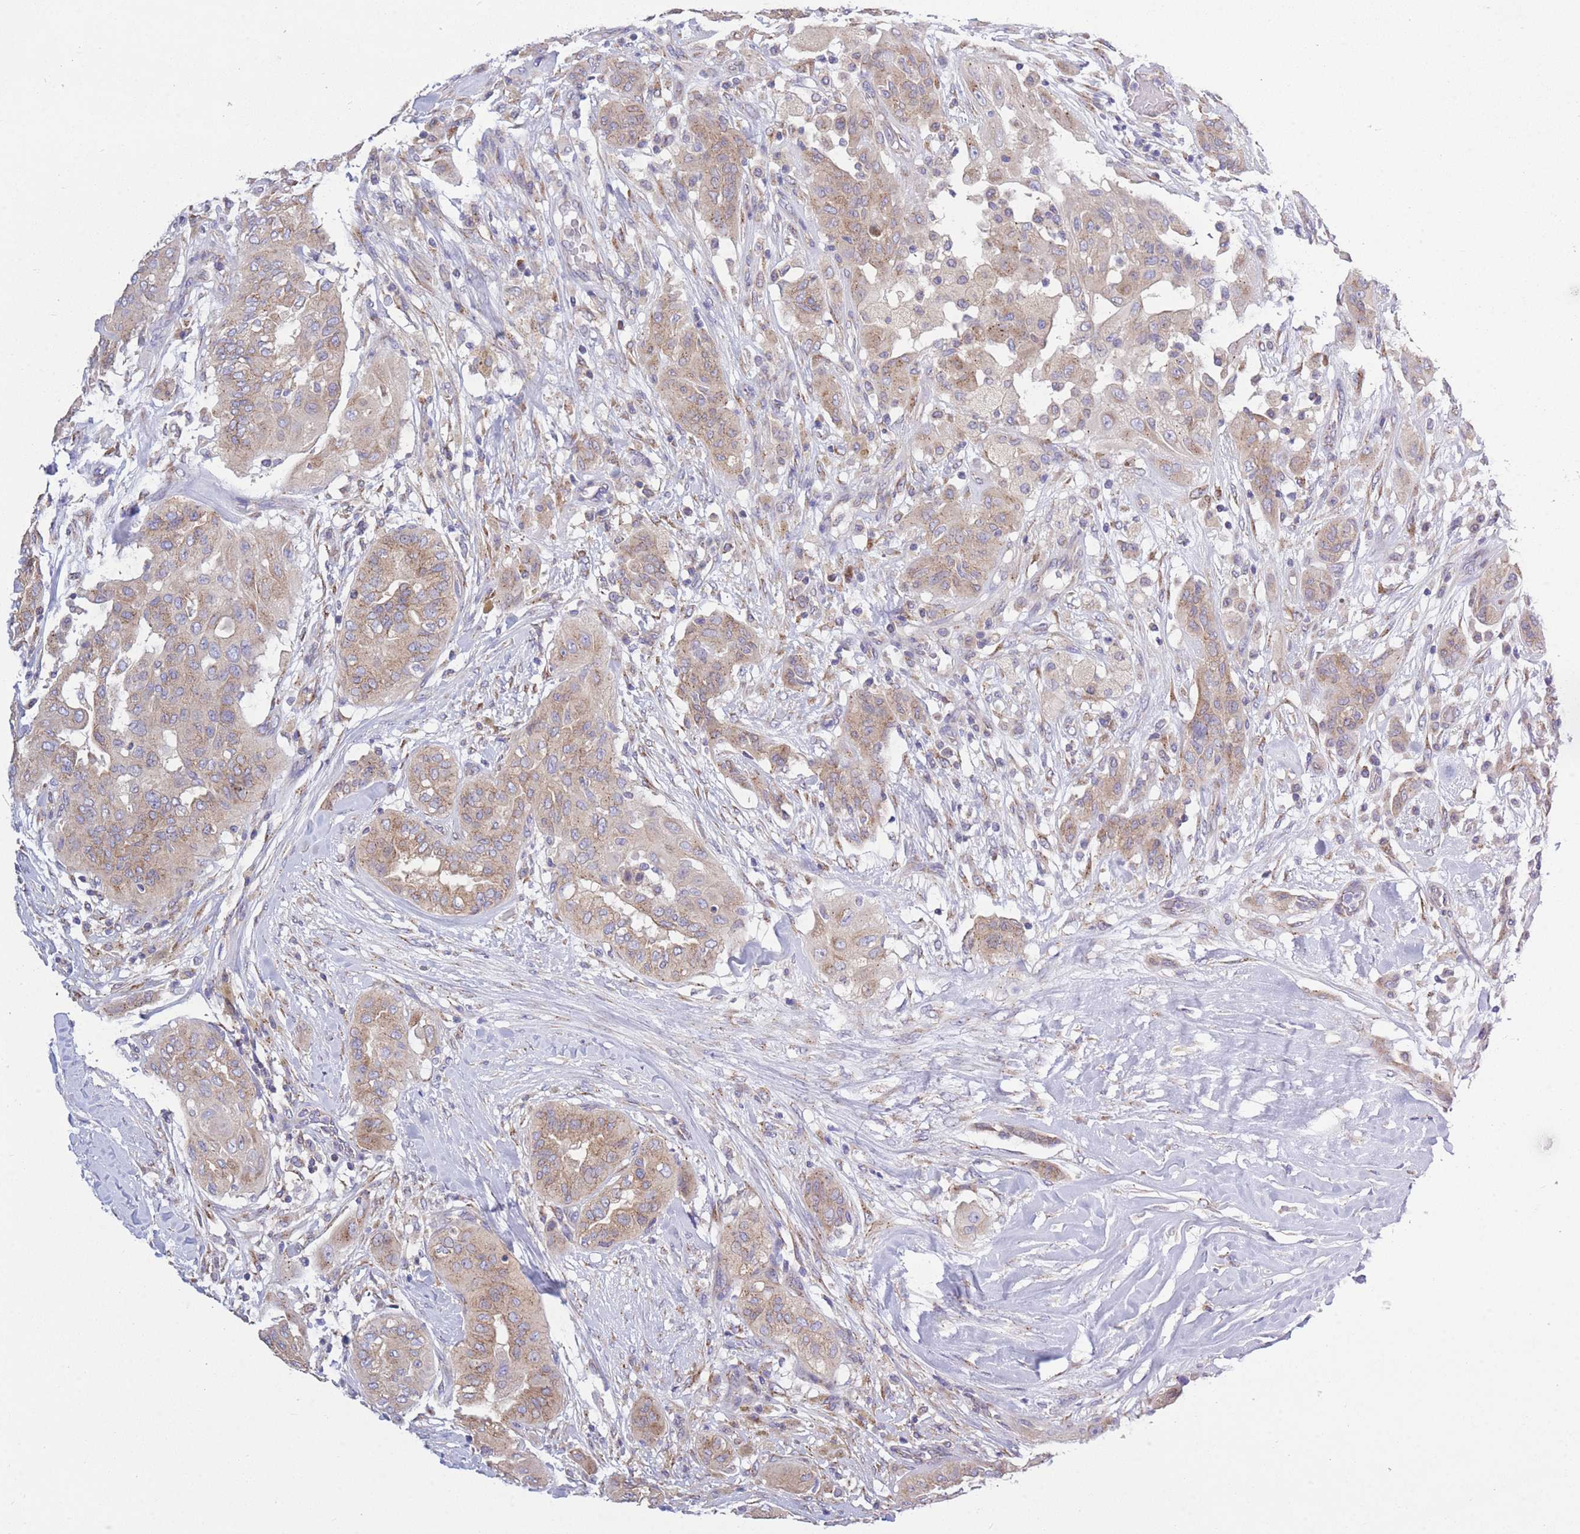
{"staining": {"intensity": "moderate", "quantity": ">75%", "location": "cytoplasmic/membranous"}, "tissue": "thyroid cancer", "cell_type": "Tumor cells", "image_type": "cancer", "snomed": [{"axis": "morphology", "description": "Papillary adenocarcinoma, NOS"}, {"axis": "topography", "description": "Thyroid gland"}], "caption": "This micrograph exhibits IHC staining of thyroid cancer, with medium moderate cytoplasmic/membranous expression in approximately >75% of tumor cells.", "gene": "COPG2", "patient": {"sex": "female", "age": 59}}